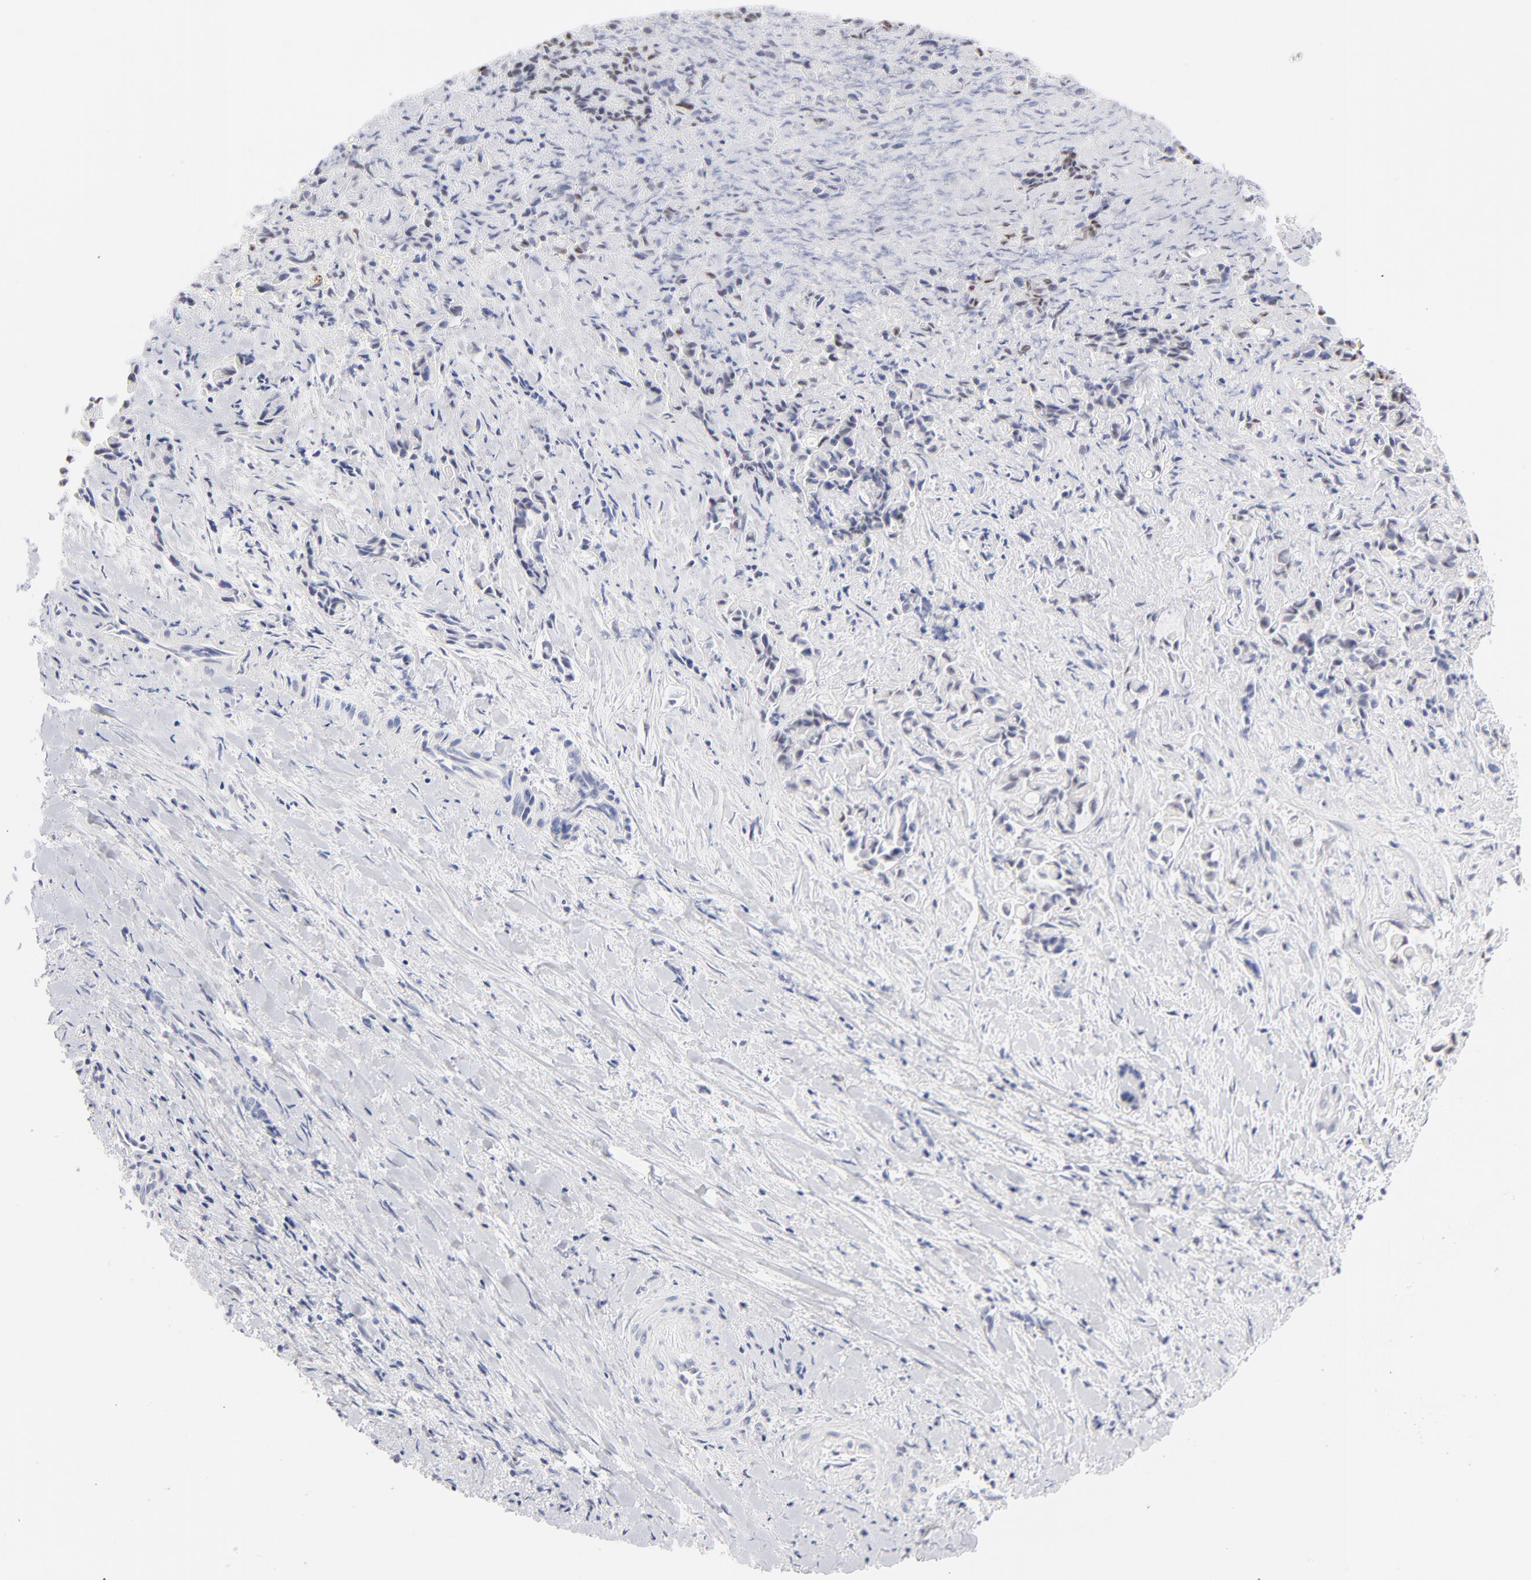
{"staining": {"intensity": "negative", "quantity": "none", "location": "none"}, "tissue": "liver cancer", "cell_type": "Tumor cells", "image_type": "cancer", "snomed": [{"axis": "morphology", "description": "Cholangiocarcinoma"}, {"axis": "topography", "description": "Liver"}], "caption": "IHC micrograph of human cholangiocarcinoma (liver) stained for a protein (brown), which reveals no expression in tumor cells.", "gene": "KHNYN", "patient": {"sex": "male", "age": 57}}